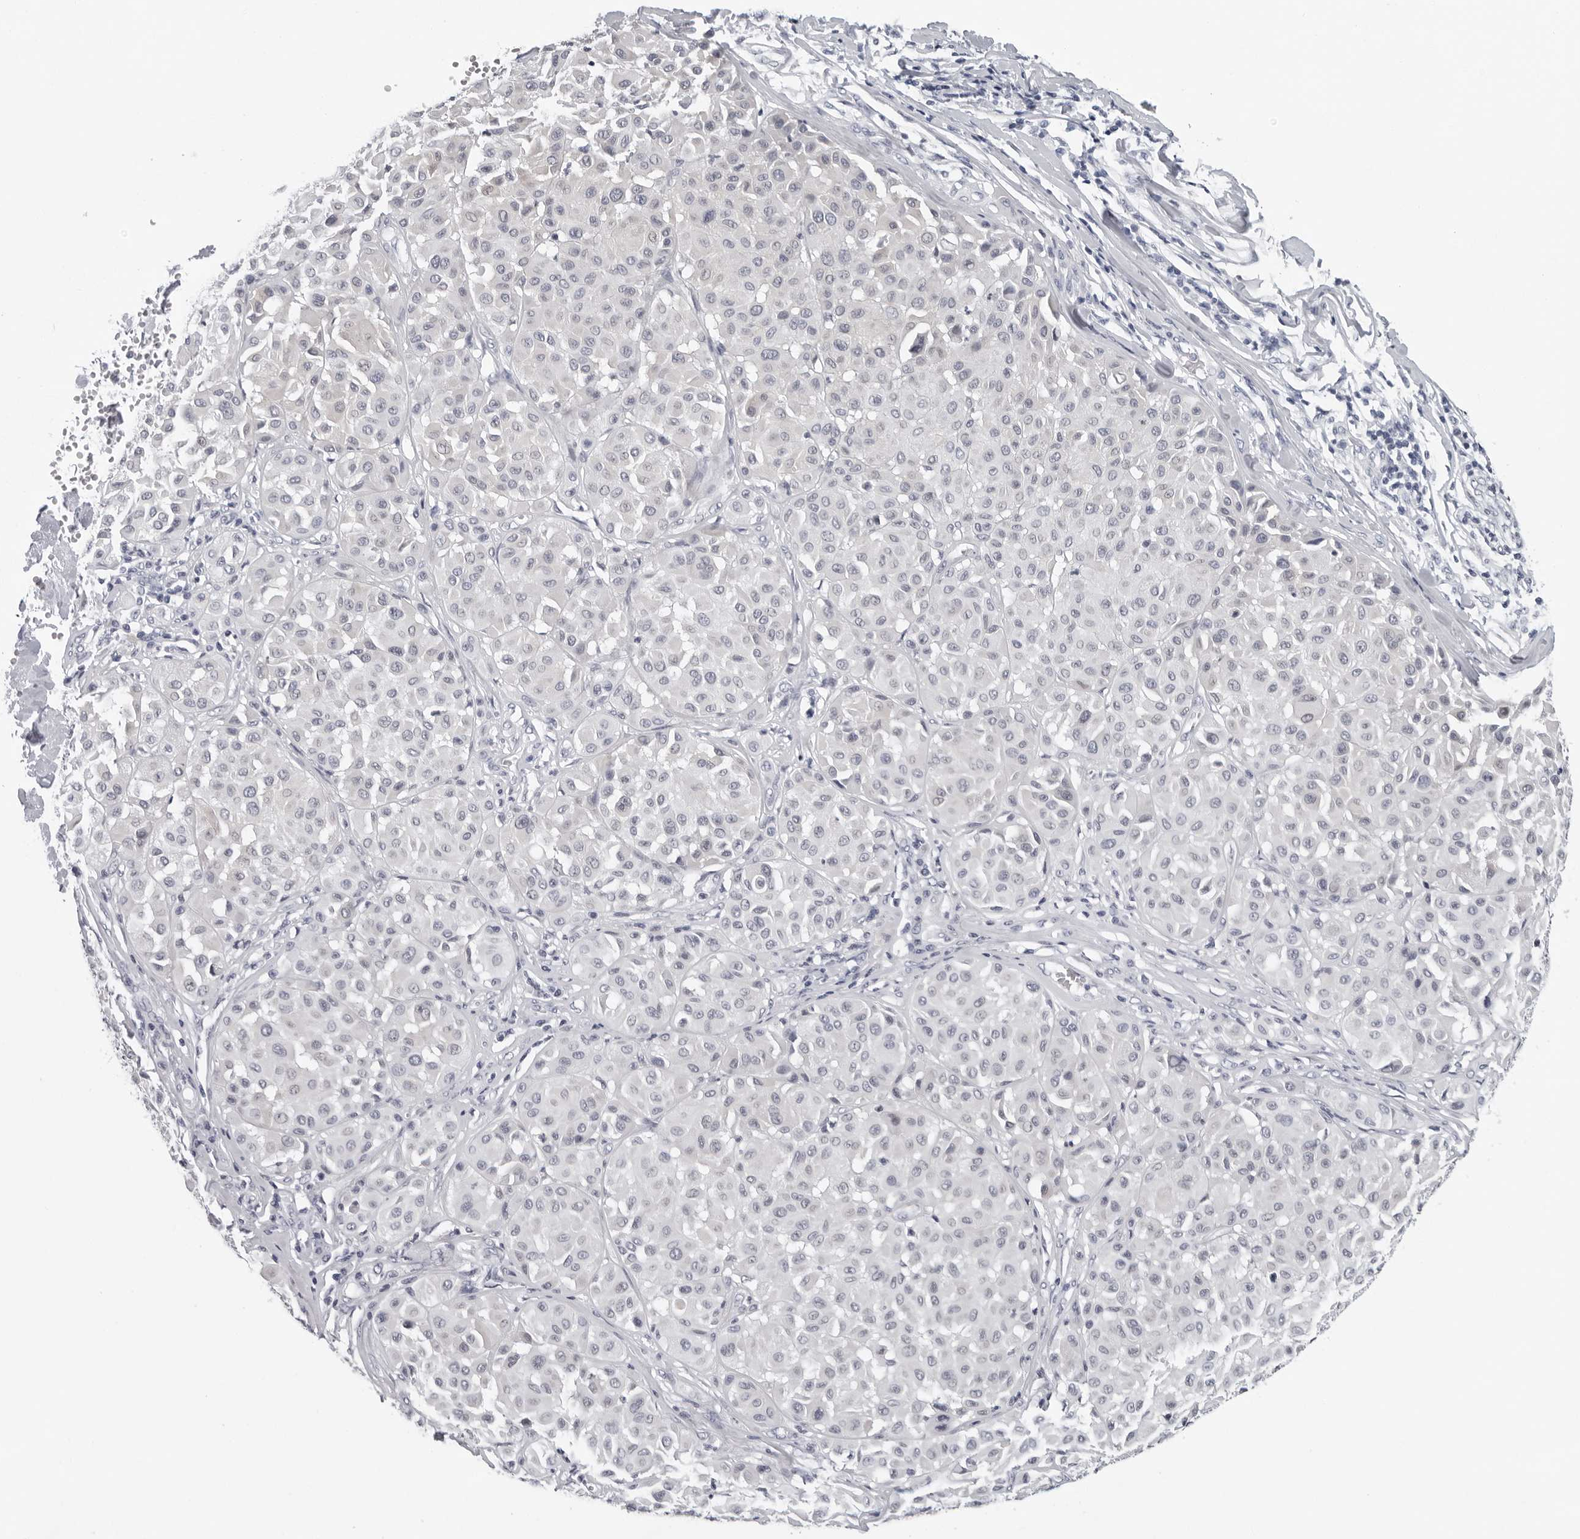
{"staining": {"intensity": "negative", "quantity": "none", "location": "none"}, "tissue": "melanoma", "cell_type": "Tumor cells", "image_type": "cancer", "snomed": [{"axis": "morphology", "description": "Malignant melanoma, Metastatic site"}, {"axis": "topography", "description": "Soft tissue"}], "caption": "Immunohistochemistry (IHC) image of melanoma stained for a protein (brown), which shows no expression in tumor cells.", "gene": "CCDC28B", "patient": {"sex": "male", "age": 41}}